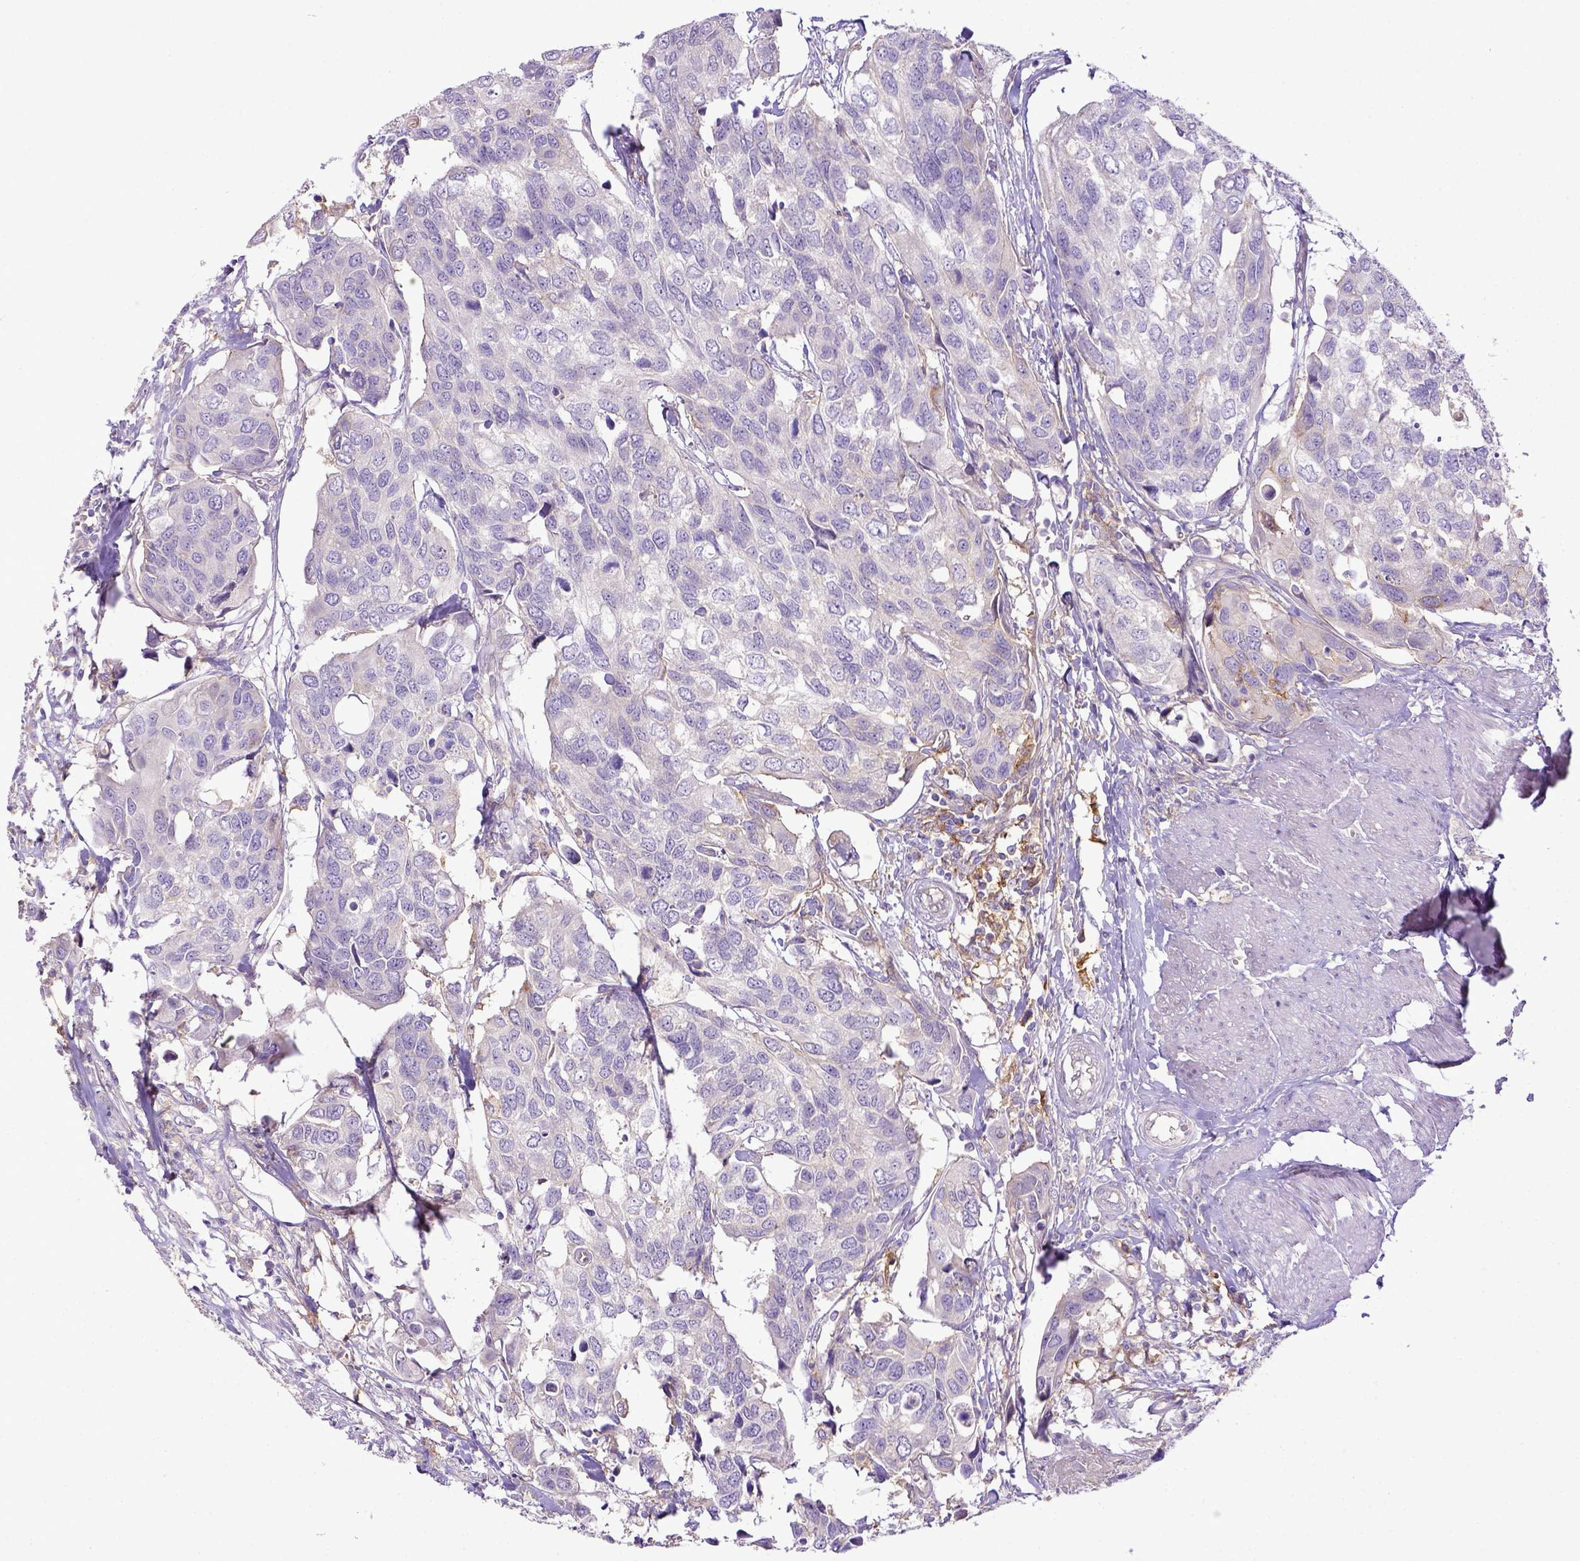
{"staining": {"intensity": "negative", "quantity": "none", "location": "none"}, "tissue": "urothelial cancer", "cell_type": "Tumor cells", "image_type": "cancer", "snomed": [{"axis": "morphology", "description": "Urothelial carcinoma, High grade"}, {"axis": "topography", "description": "Urinary bladder"}], "caption": "This is an IHC image of human high-grade urothelial carcinoma. There is no staining in tumor cells.", "gene": "CD40", "patient": {"sex": "male", "age": 60}}